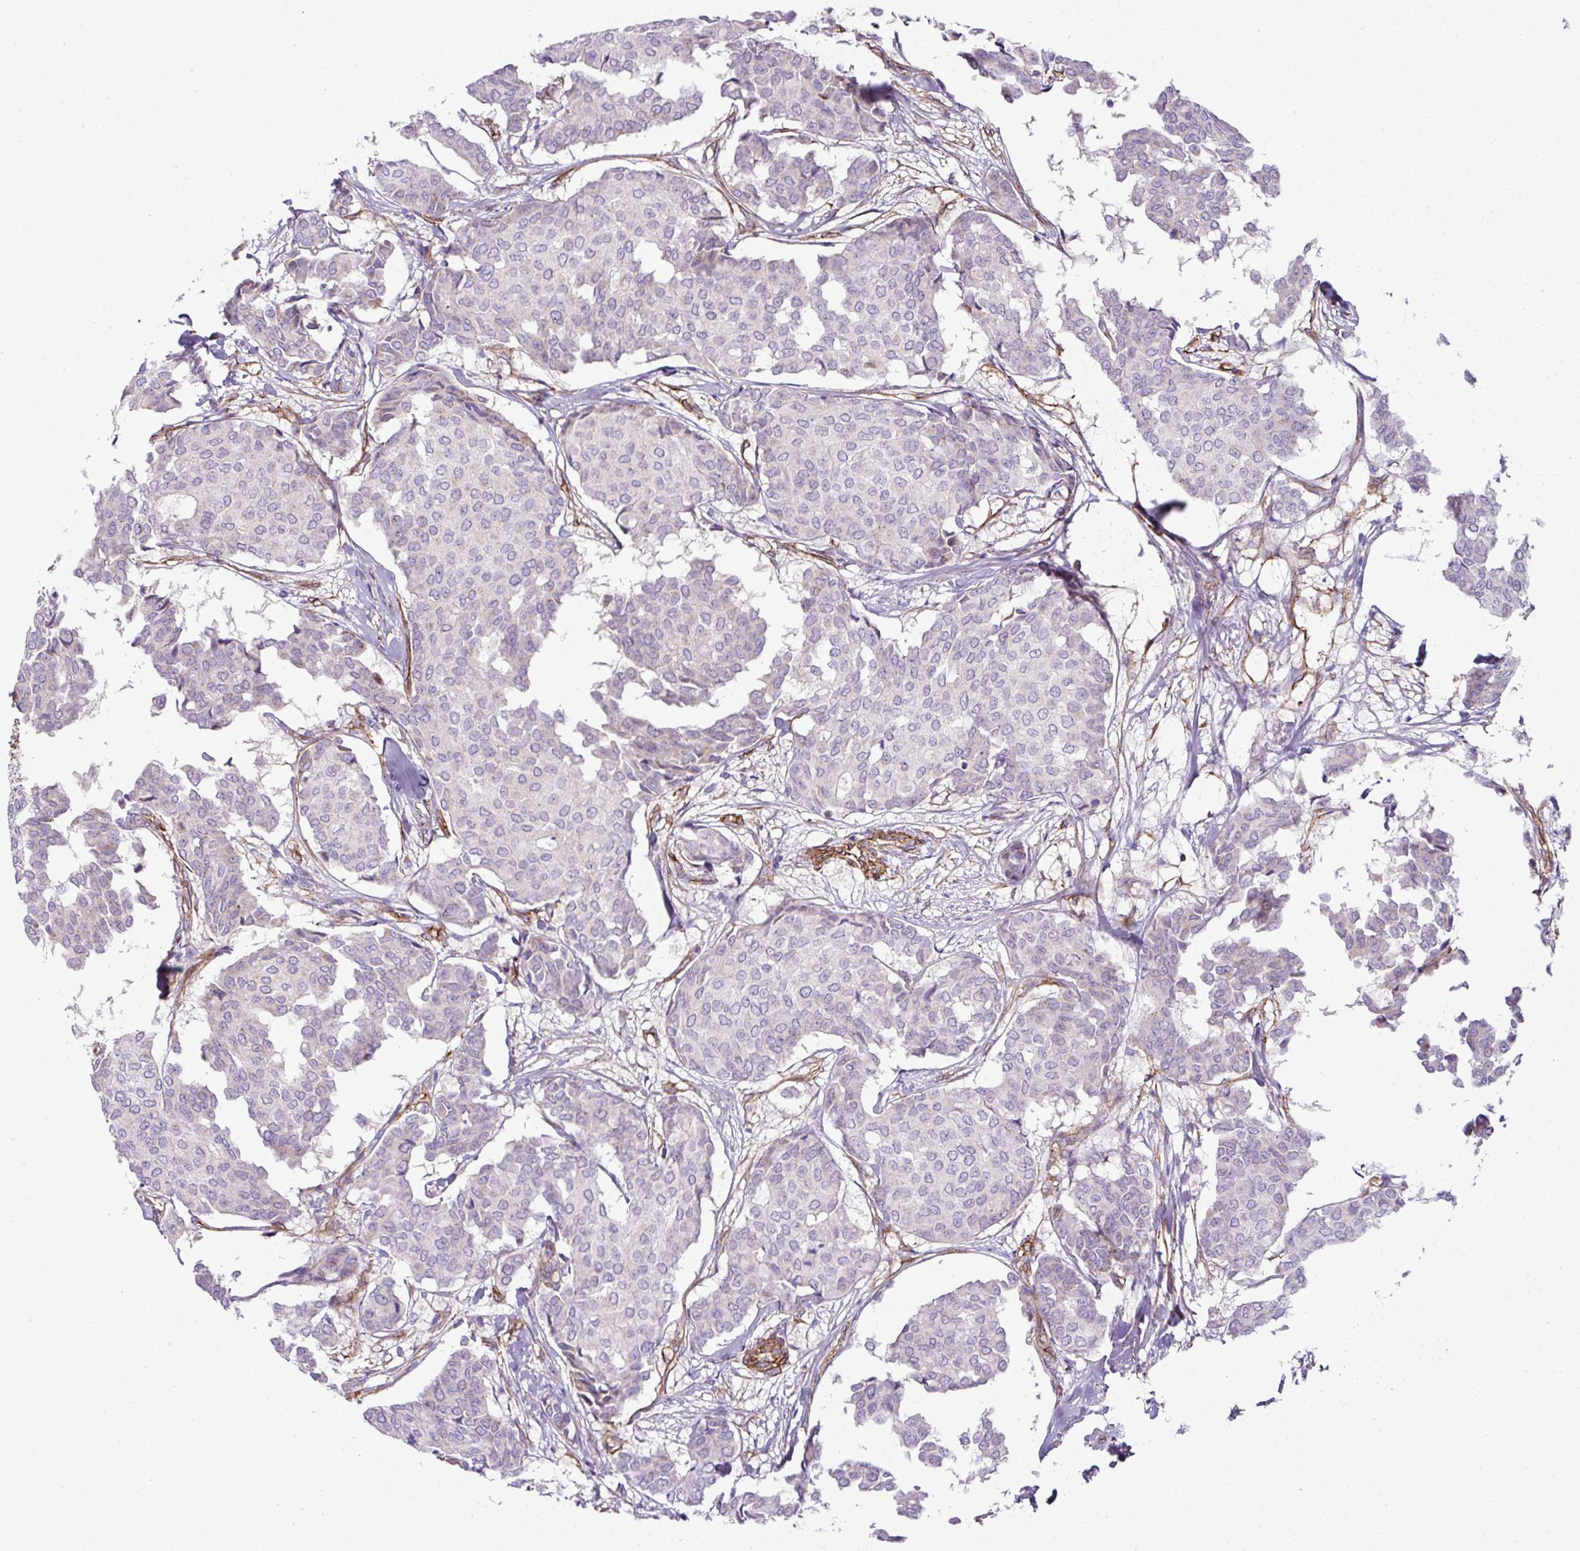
{"staining": {"intensity": "negative", "quantity": "none", "location": "none"}, "tissue": "breast cancer", "cell_type": "Tumor cells", "image_type": "cancer", "snomed": [{"axis": "morphology", "description": "Duct carcinoma"}, {"axis": "topography", "description": "Breast"}], "caption": "Breast cancer (infiltrating ductal carcinoma) stained for a protein using immunohistochemistry (IHC) demonstrates no staining tumor cells.", "gene": "ANKUB1", "patient": {"sex": "female", "age": 75}}